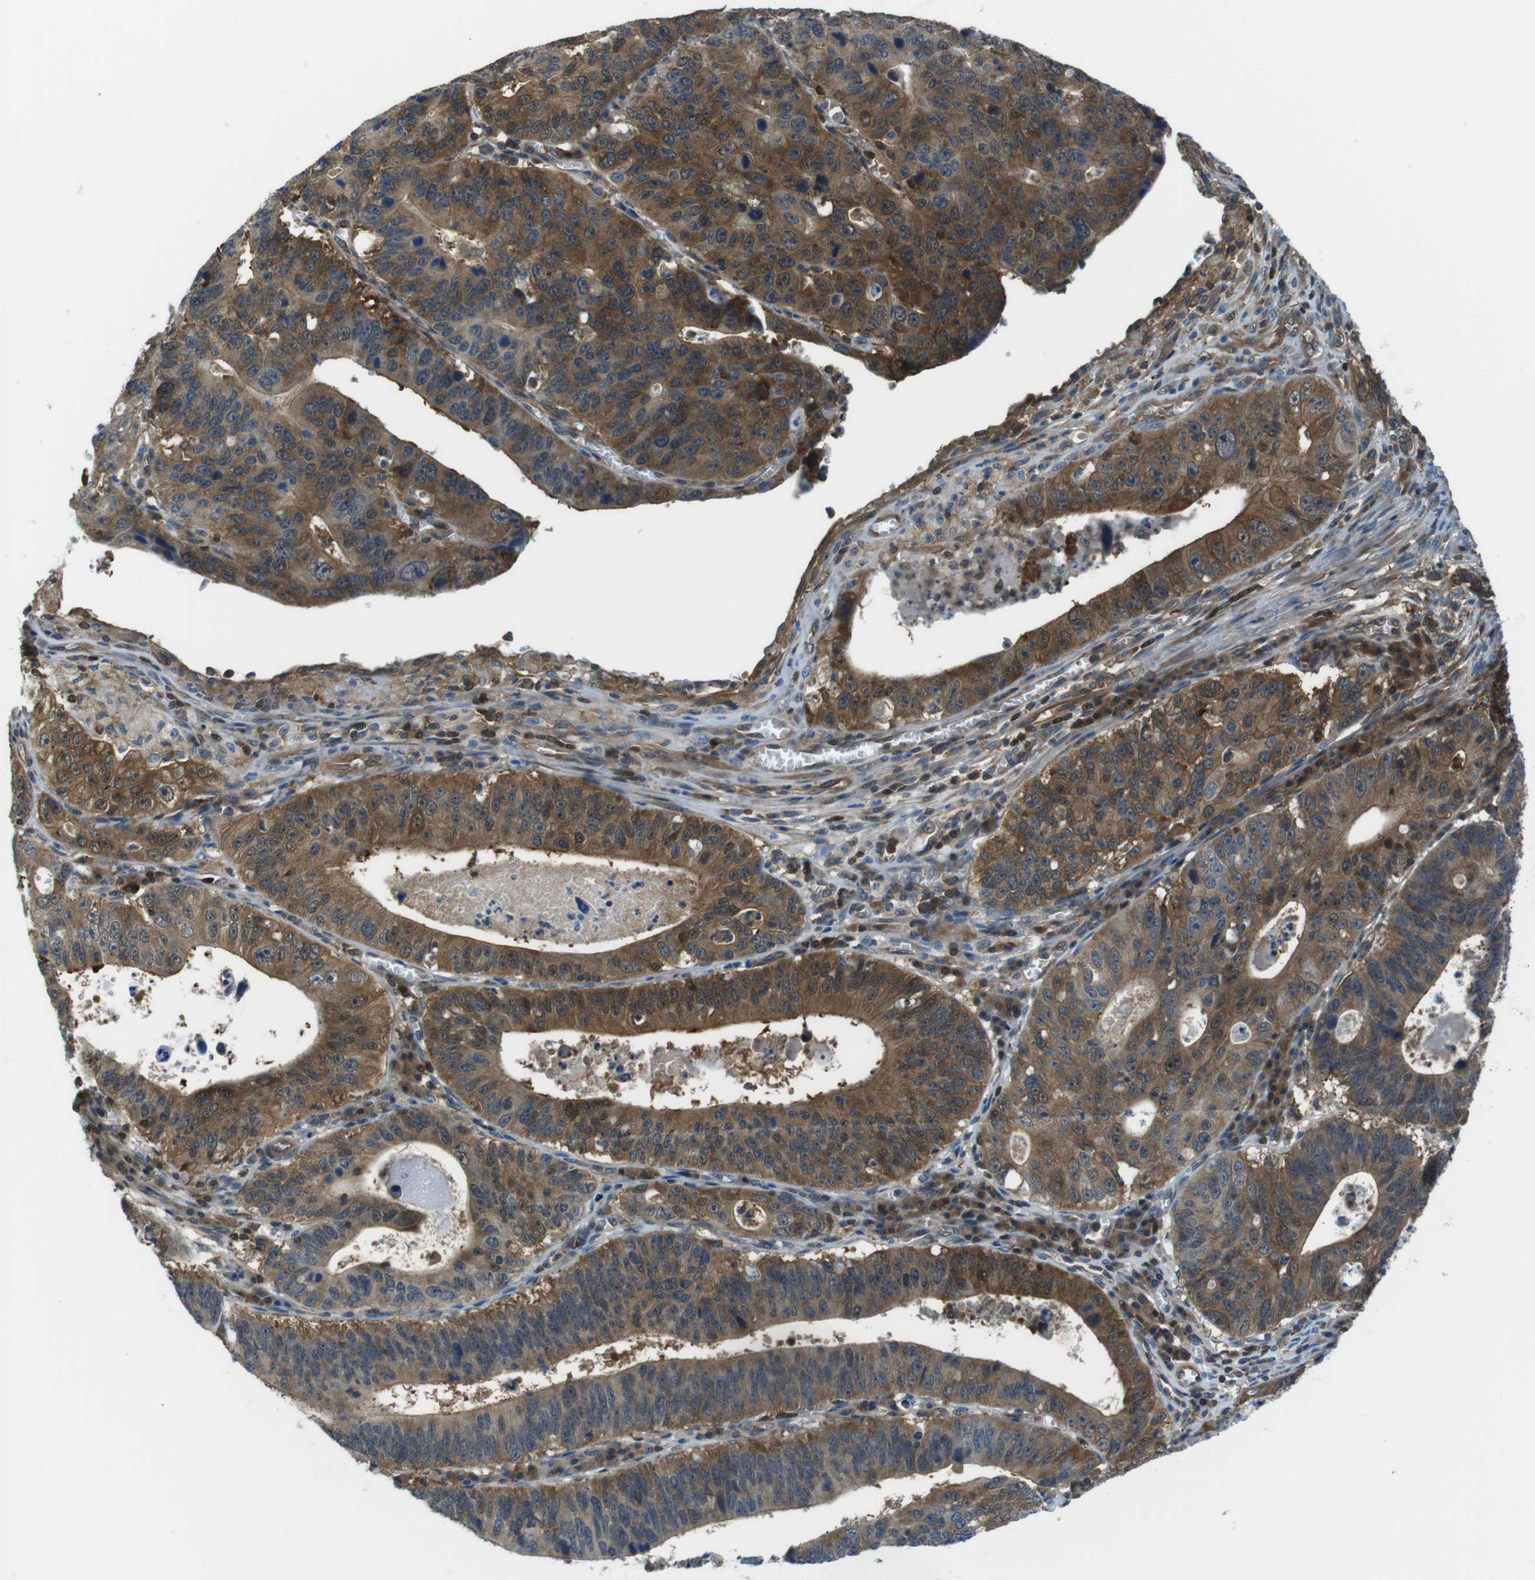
{"staining": {"intensity": "strong", "quantity": ">75%", "location": "cytoplasmic/membranous"}, "tissue": "stomach cancer", "cell_type": "Tumor cells", "image_type": "cancer", "snomed": [{"axis": "morphology", "description": "Adenocarcinoma, NOS"}, {"axis": "topography", "description": "Stomach"}], "caption": "Immunohistochemical staining of human stomach cancer (adenocarcinoma) exhibits high levels of strong cytoplasmic/membranous protein positivity in approximately >75% of tumor cells.", "gene": "TES", "patient": {"sex": "male", "age": 59}}